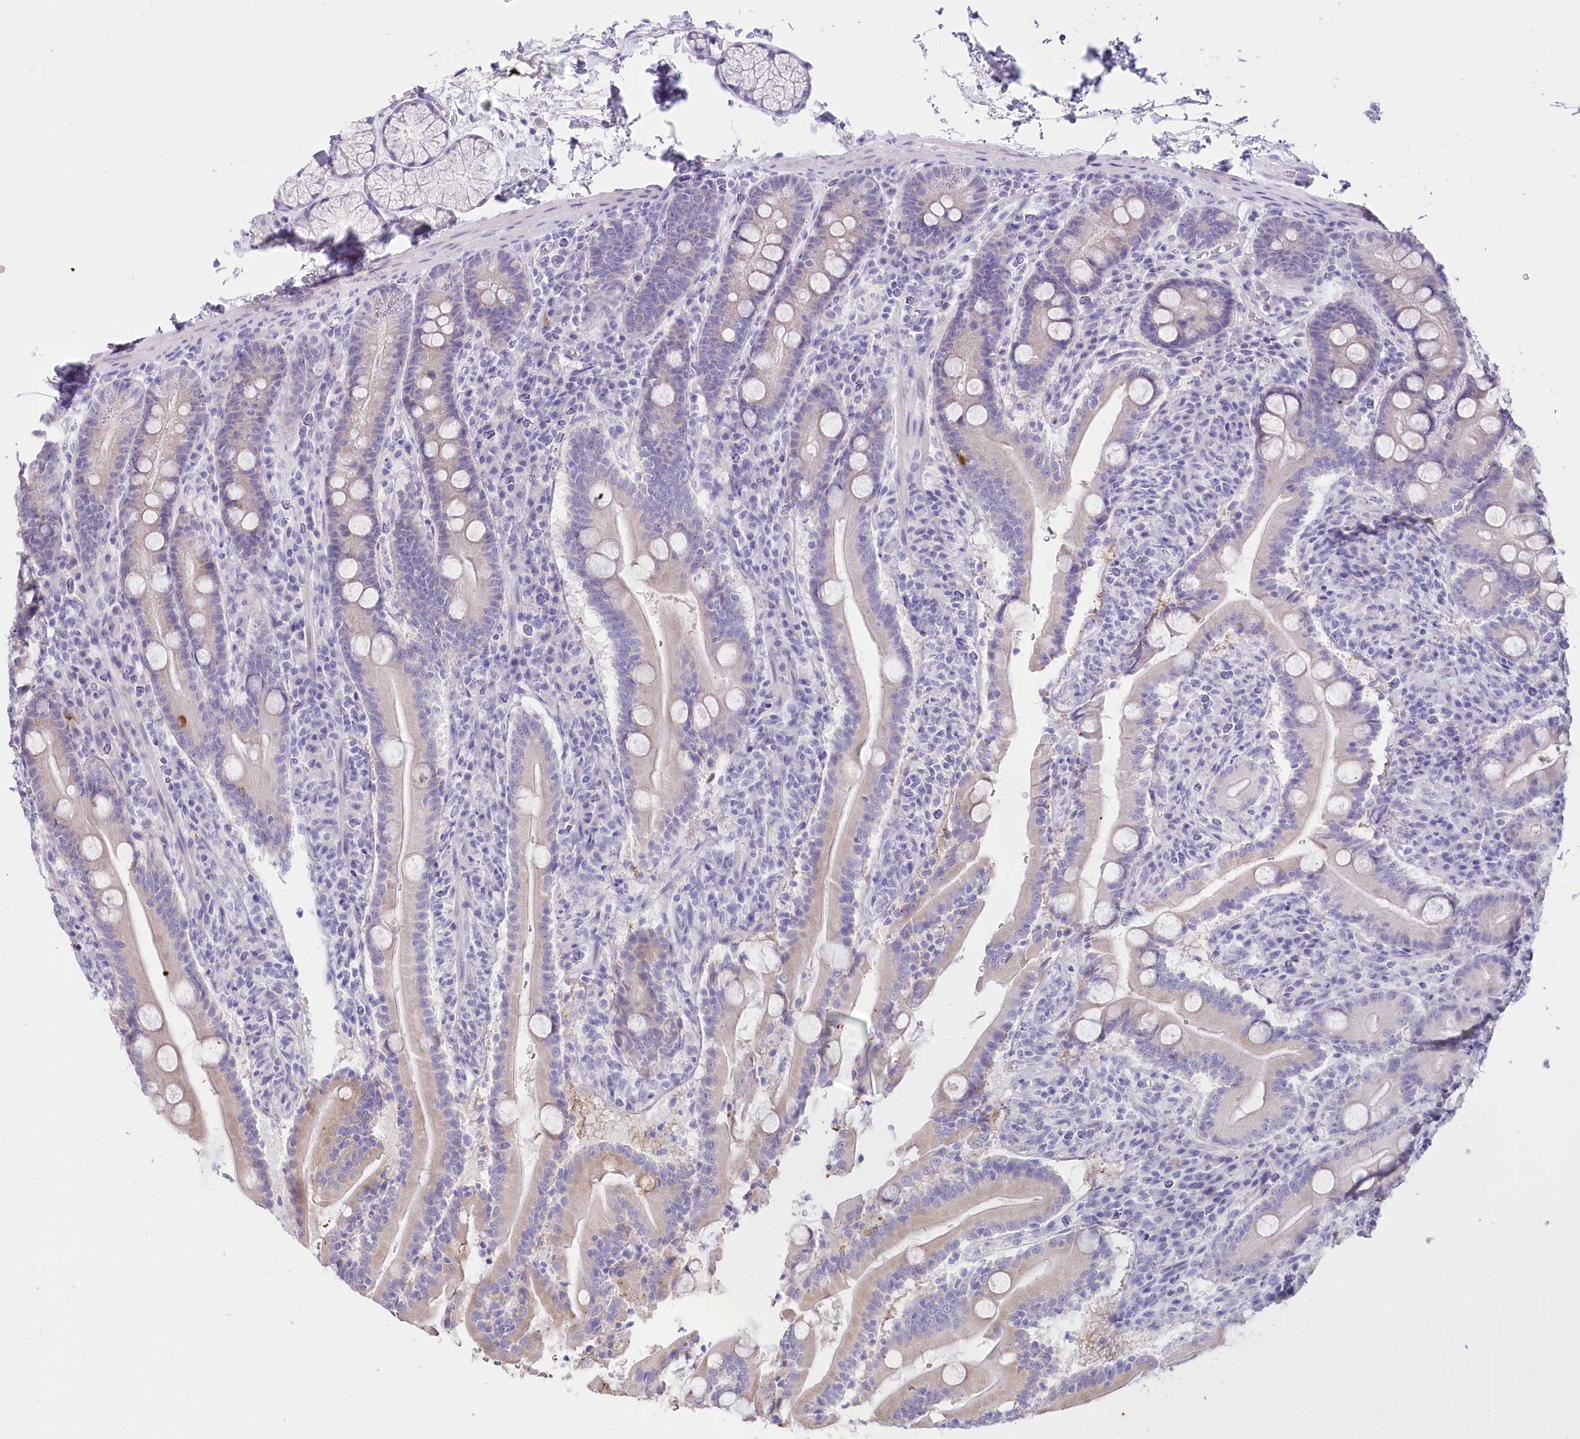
{"staining": {"intensity": "moderate", "quantity": "<25%", "location": "cytoplasmic/membranous"}, "tissue": "duodenum", "cell_type": "Glandular cells", "image_type": "normal", "snomed": [{"axis": "morphology", "description": "Normal tissue, NOS"}, {"axis": "topography", "description": "Duodenum"}], "caption": "Benign duodenum exhibits moderate cytoplasmic/membranous staining in approximately <25% of glandular cells, visualized by immunohistochemistry. (DAB (3,3'-diaminobenzidine) IHC with brightfield microscopy, high magnification).", "gene": "MYOZ1", "patient": {"sex": "male", "age": 35}}